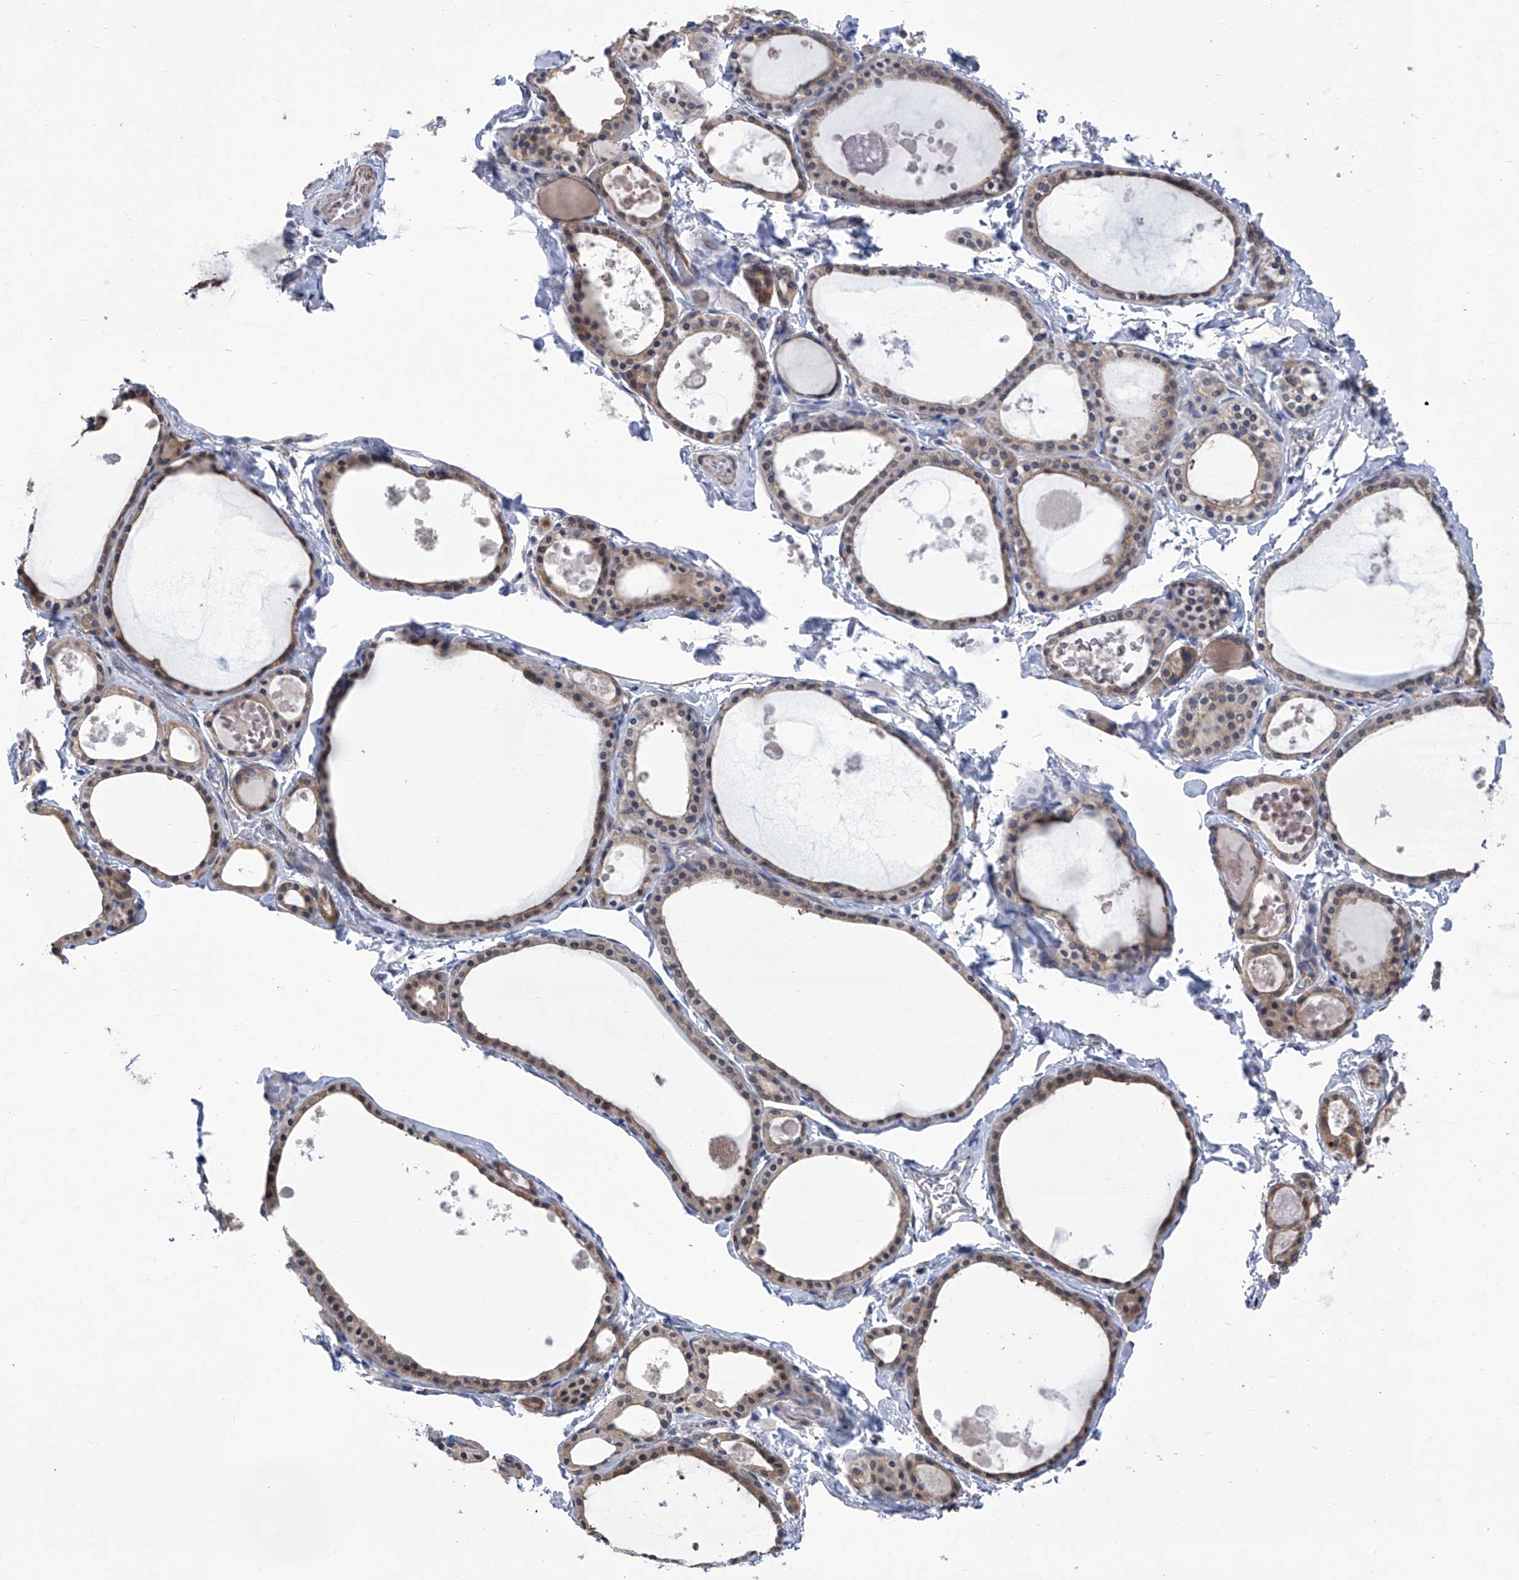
{"staining": {"intensity": "moderate", "quantity": ">75%", "location": "cytoplasmic/membranous"}, "tissue": "thyroid gland", "cell_type": "Glandular cells", "image_type": "normal", "snomed": [{"axis": "morphology", "description": "Normal tissue, NOS"}, {"axis": "topography", "description": "Thyroid gland"}], "caption": "Thyroid gland stained with DAB (3,3'-diaminobenzidine) immunohistochemistry shows medium levels of moderate cytoplasmic/membranous positivity in approximately >75% of glandular cells.", "gene": "SMS", "patient": {"sex": "male", "age": 56}}